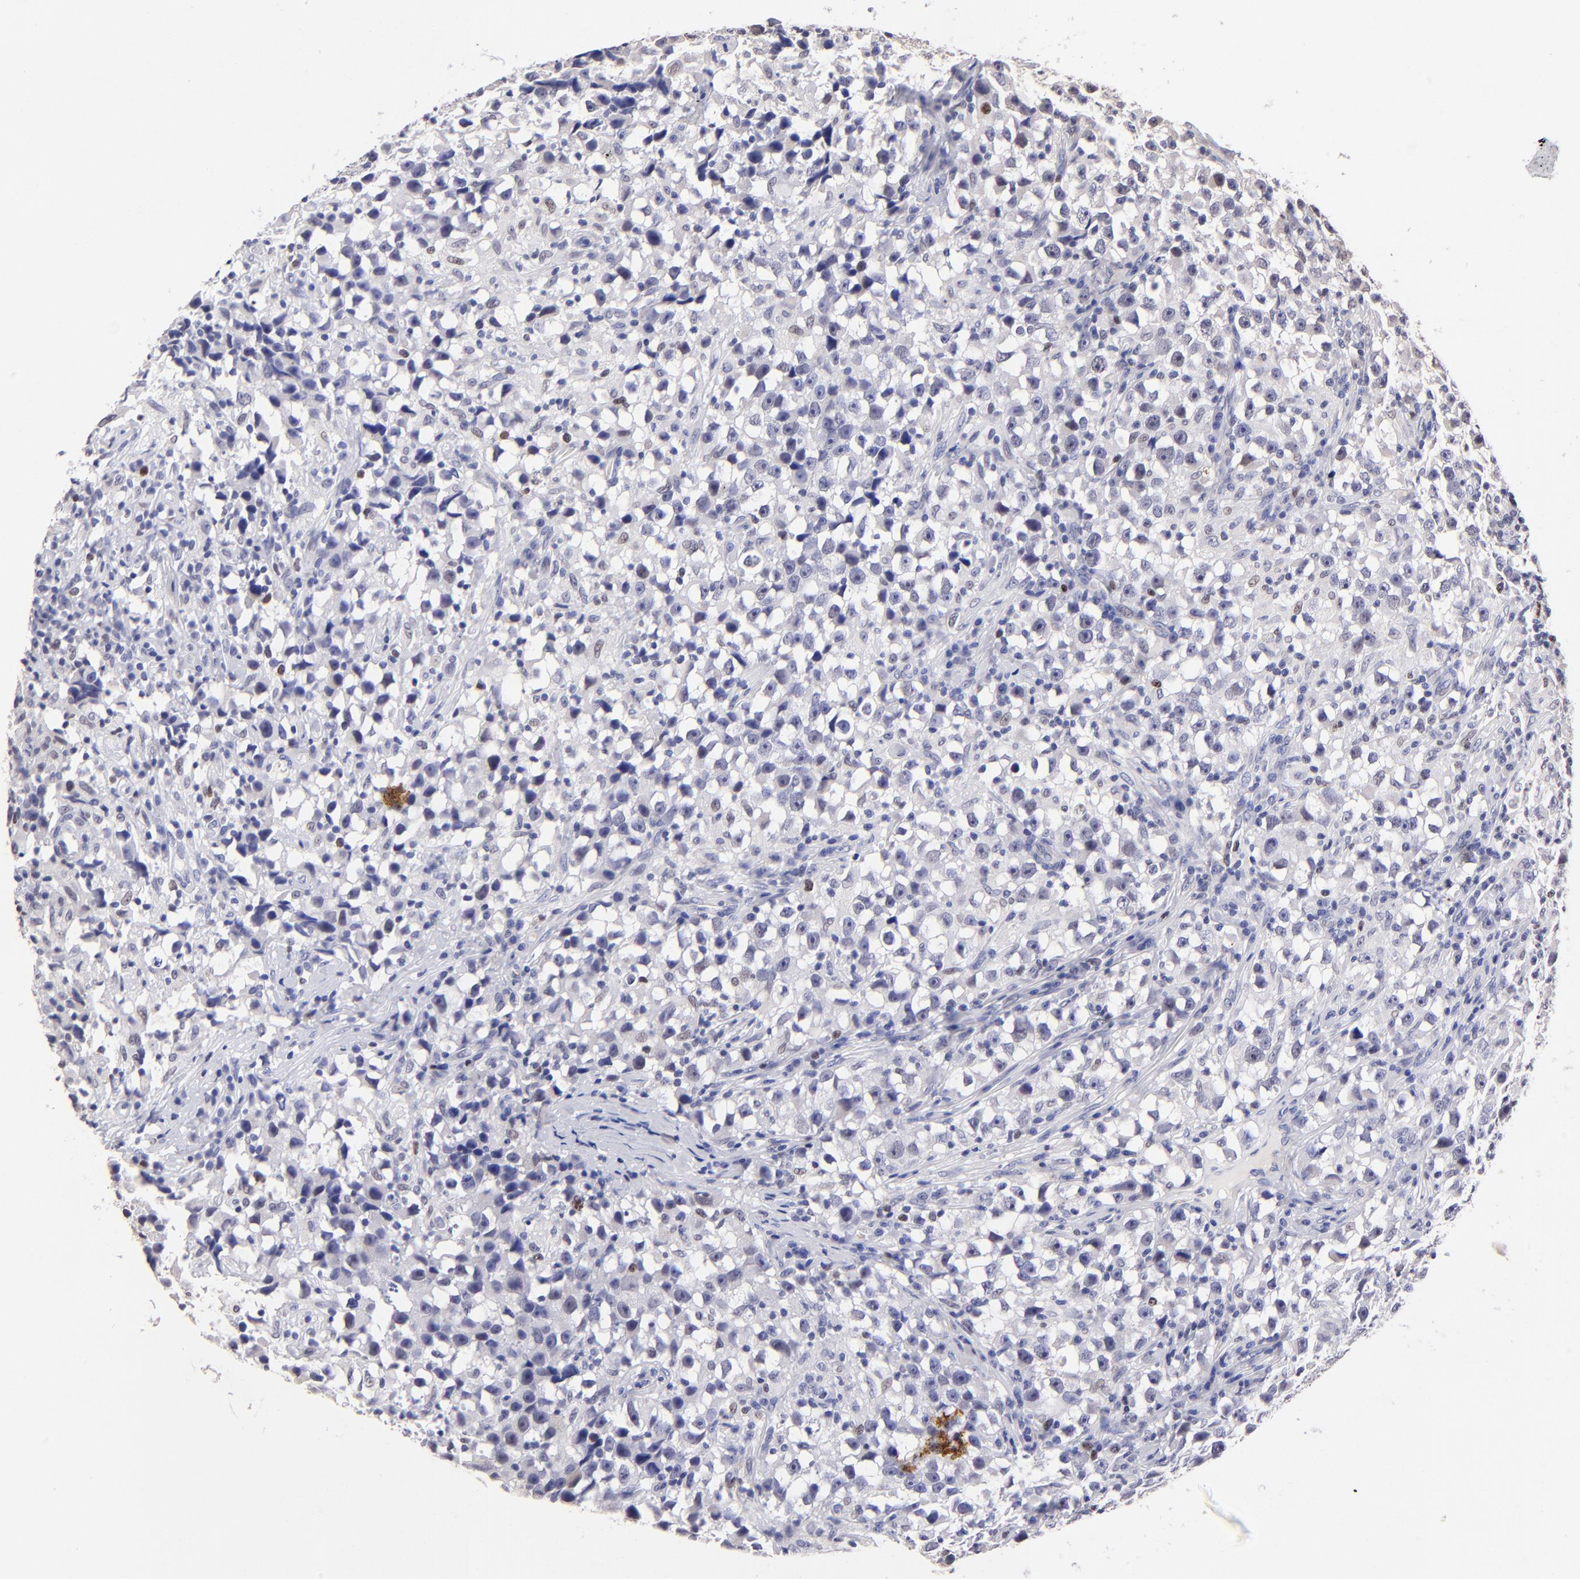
{"staining": {"intensity": "negative", "quantity": "none", "location": "none"}, "tissue": "testis cancer", "cell_type": "Tumor cells", "image_type": "cancer", "snomed": [{"axis": "morphology", "description": "Seminoma, NOS"}, {"axis": "topography", "description": "Testis"}], "caption": "Testis cancer was stained to show a protein in brown. There is no significant expression in tumor cells.", "gene": "DNMT1", "patient": {"sex": "male", "age": 33}}